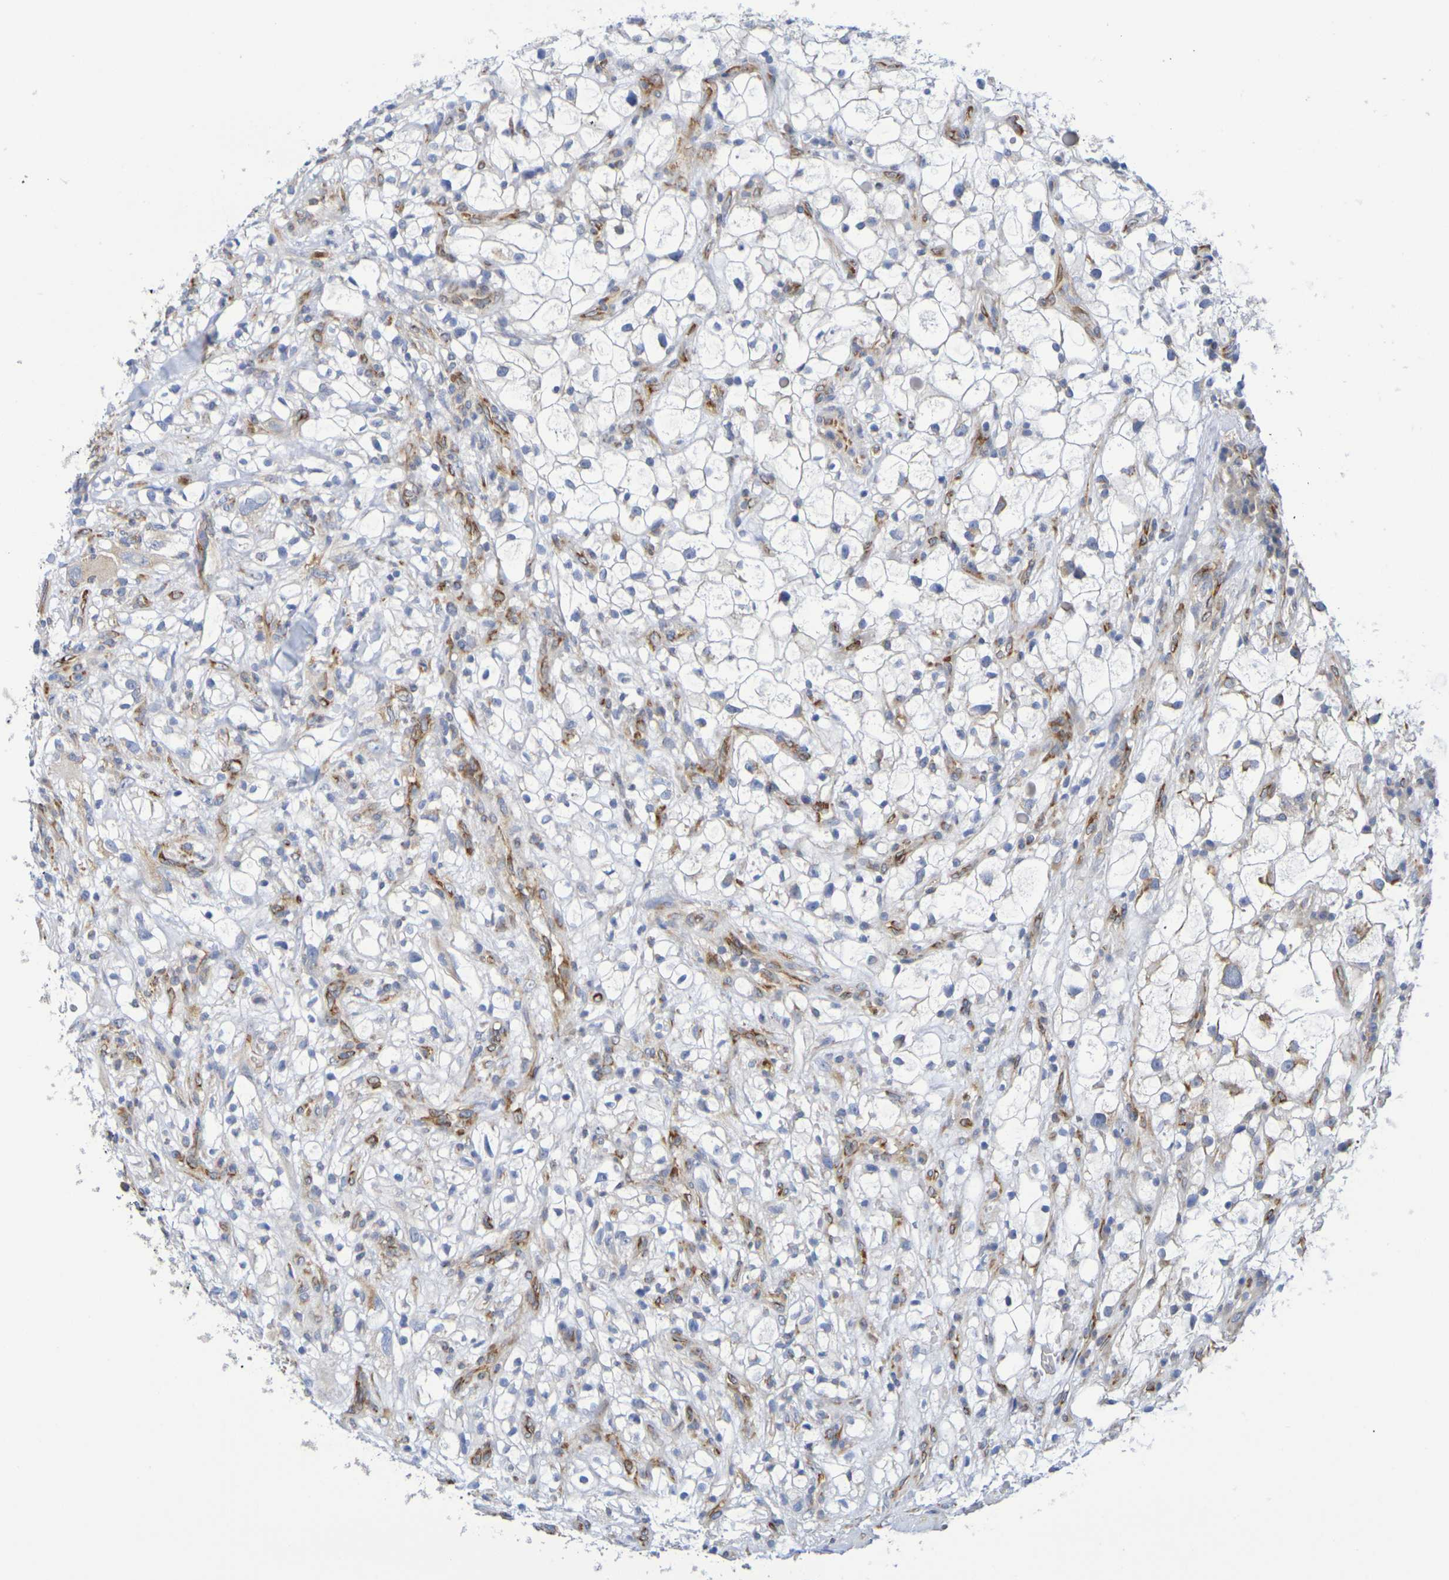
{"staining": {"intensity": "negative", "quantity": "none", "location": "none"}, "tissue": "renal cancer", "cell_type": "Tumor cells", "image_type": "cancer", "snomed": [{"axis": "morphology", "description": "Adenocarcinoma, NOS"}, {"axis": "topography", "description": "Kidney"}], "caption": "Renal cancer (adenocarcinoma) was stained to show a protein in brown. There is no significant positivity in tumor cells. Nuclei are stained in blue.", "gene": "TMCC3", "patient": {"sex": "female", "age": 60}}